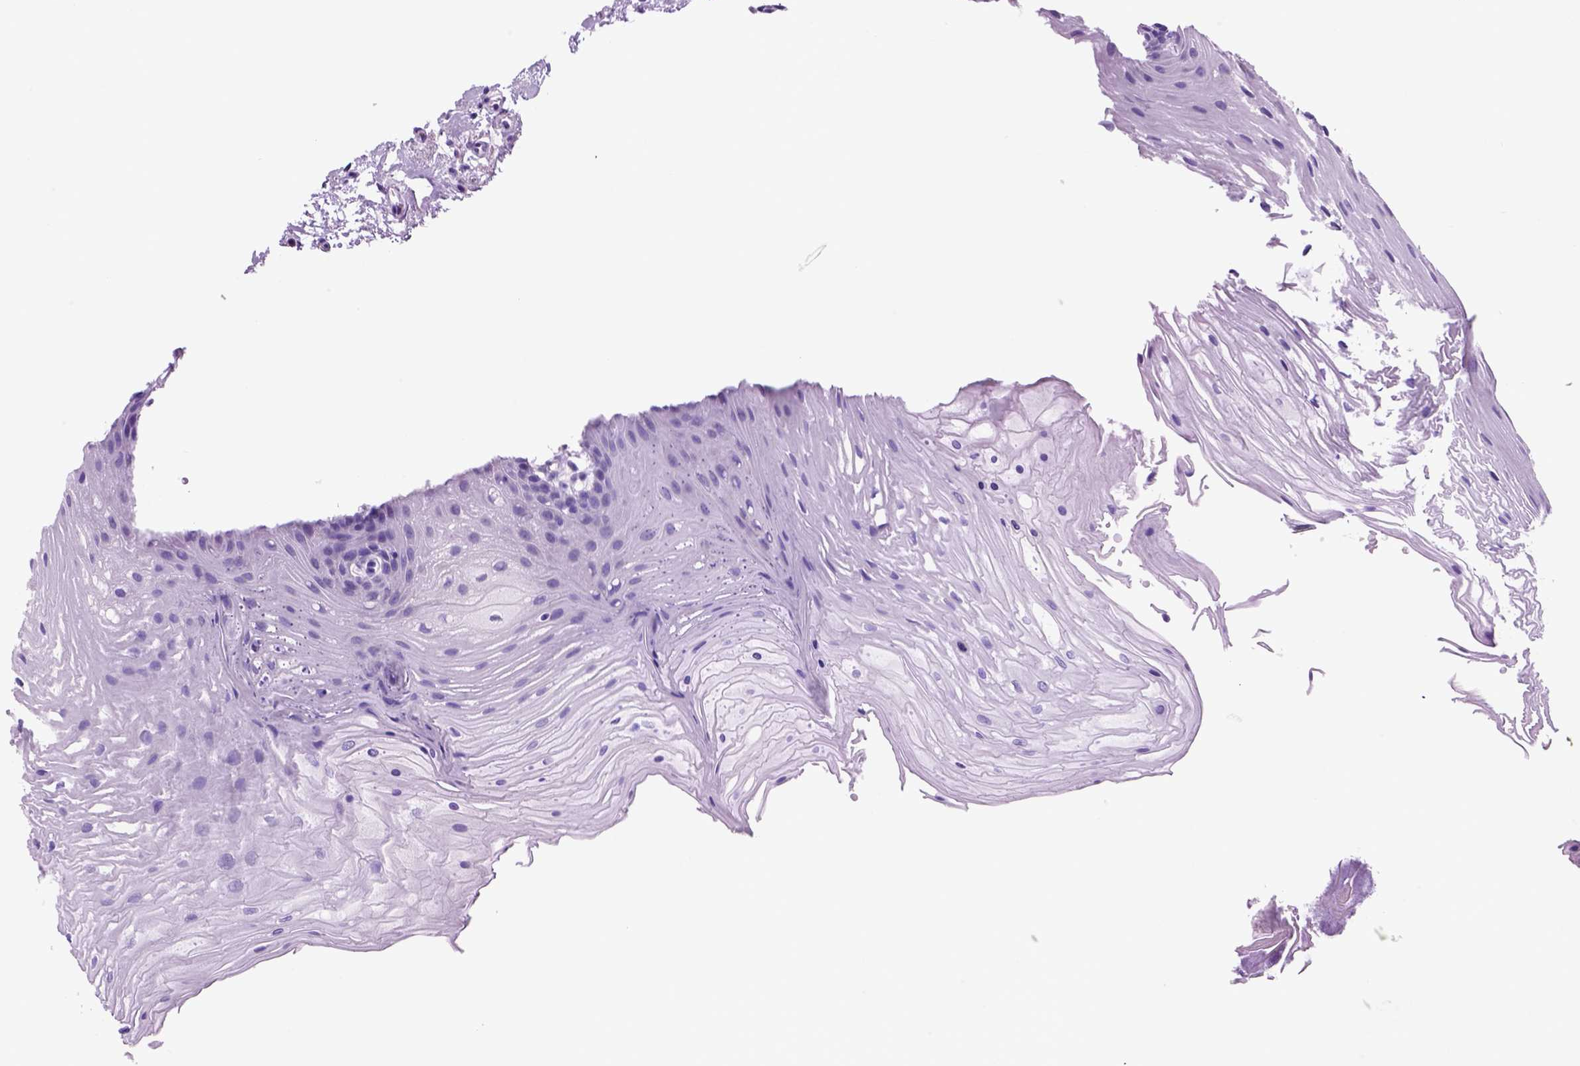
{"staining": {"intensity": "negative", "quantity": "none", "location": "none"}, "tissue": "oral mucosa", "cell_type": "Squamous epithelial cells", "image_type": "normal", "snomed": [{"axis": "morphology", "description": "Normal tissue, NOS"}, {"axis": "morphology", "description": "Squamous cell carcinoma, NOS"}, {"axis": "topography", "description": "Oral tissue"}, {"axis": "topography", "description": "Tounge, NOS"}, {"axis": "topography", "description": "Head-Neck"}], "caption": "Micrograph shows no significant protein positivity in squamous epithelial cells of benign oral mucosa.", "gene": "HHIPL2", "patient": {"sex": "male", "age": 62}}